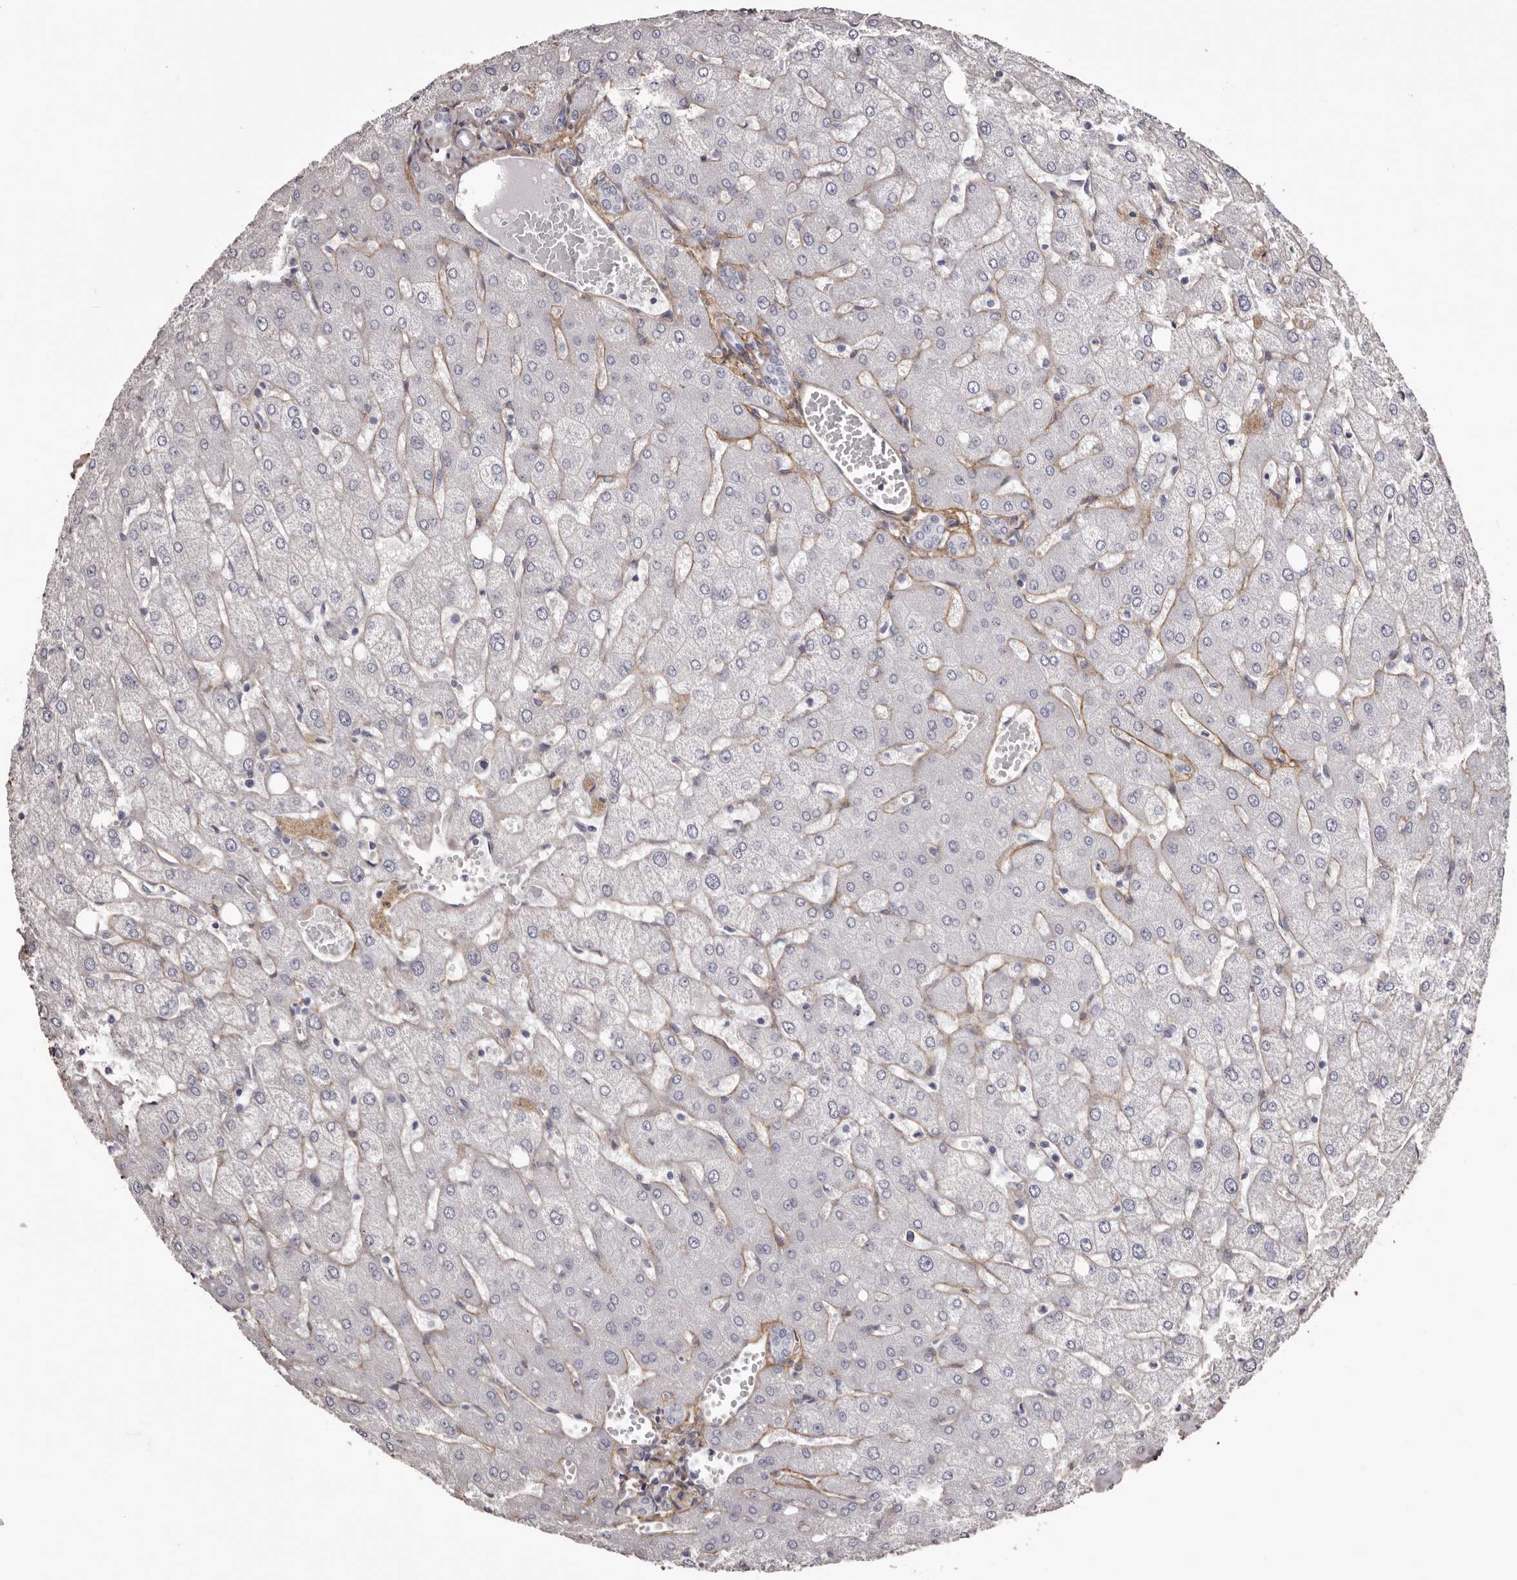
{"staining": {"intensity": "negative", "quantity": "none", "location": "none"}, "tissue": "liver", "cell_type": "Cholangiocytes", "image_type": "normal", "snomed": [{"axis": "morphology", "description": "Normal tissue, NOS"}, {"axis": "topography", "description": "Liver"}], "caption": "DAB (3,3'-diaminobenzidine) immunohistochemical staining of normal liver reveals no significant positivity in cholangiocytes.", "gene": "COL6A1", "patient": {"sex": "female", "age": 54}}